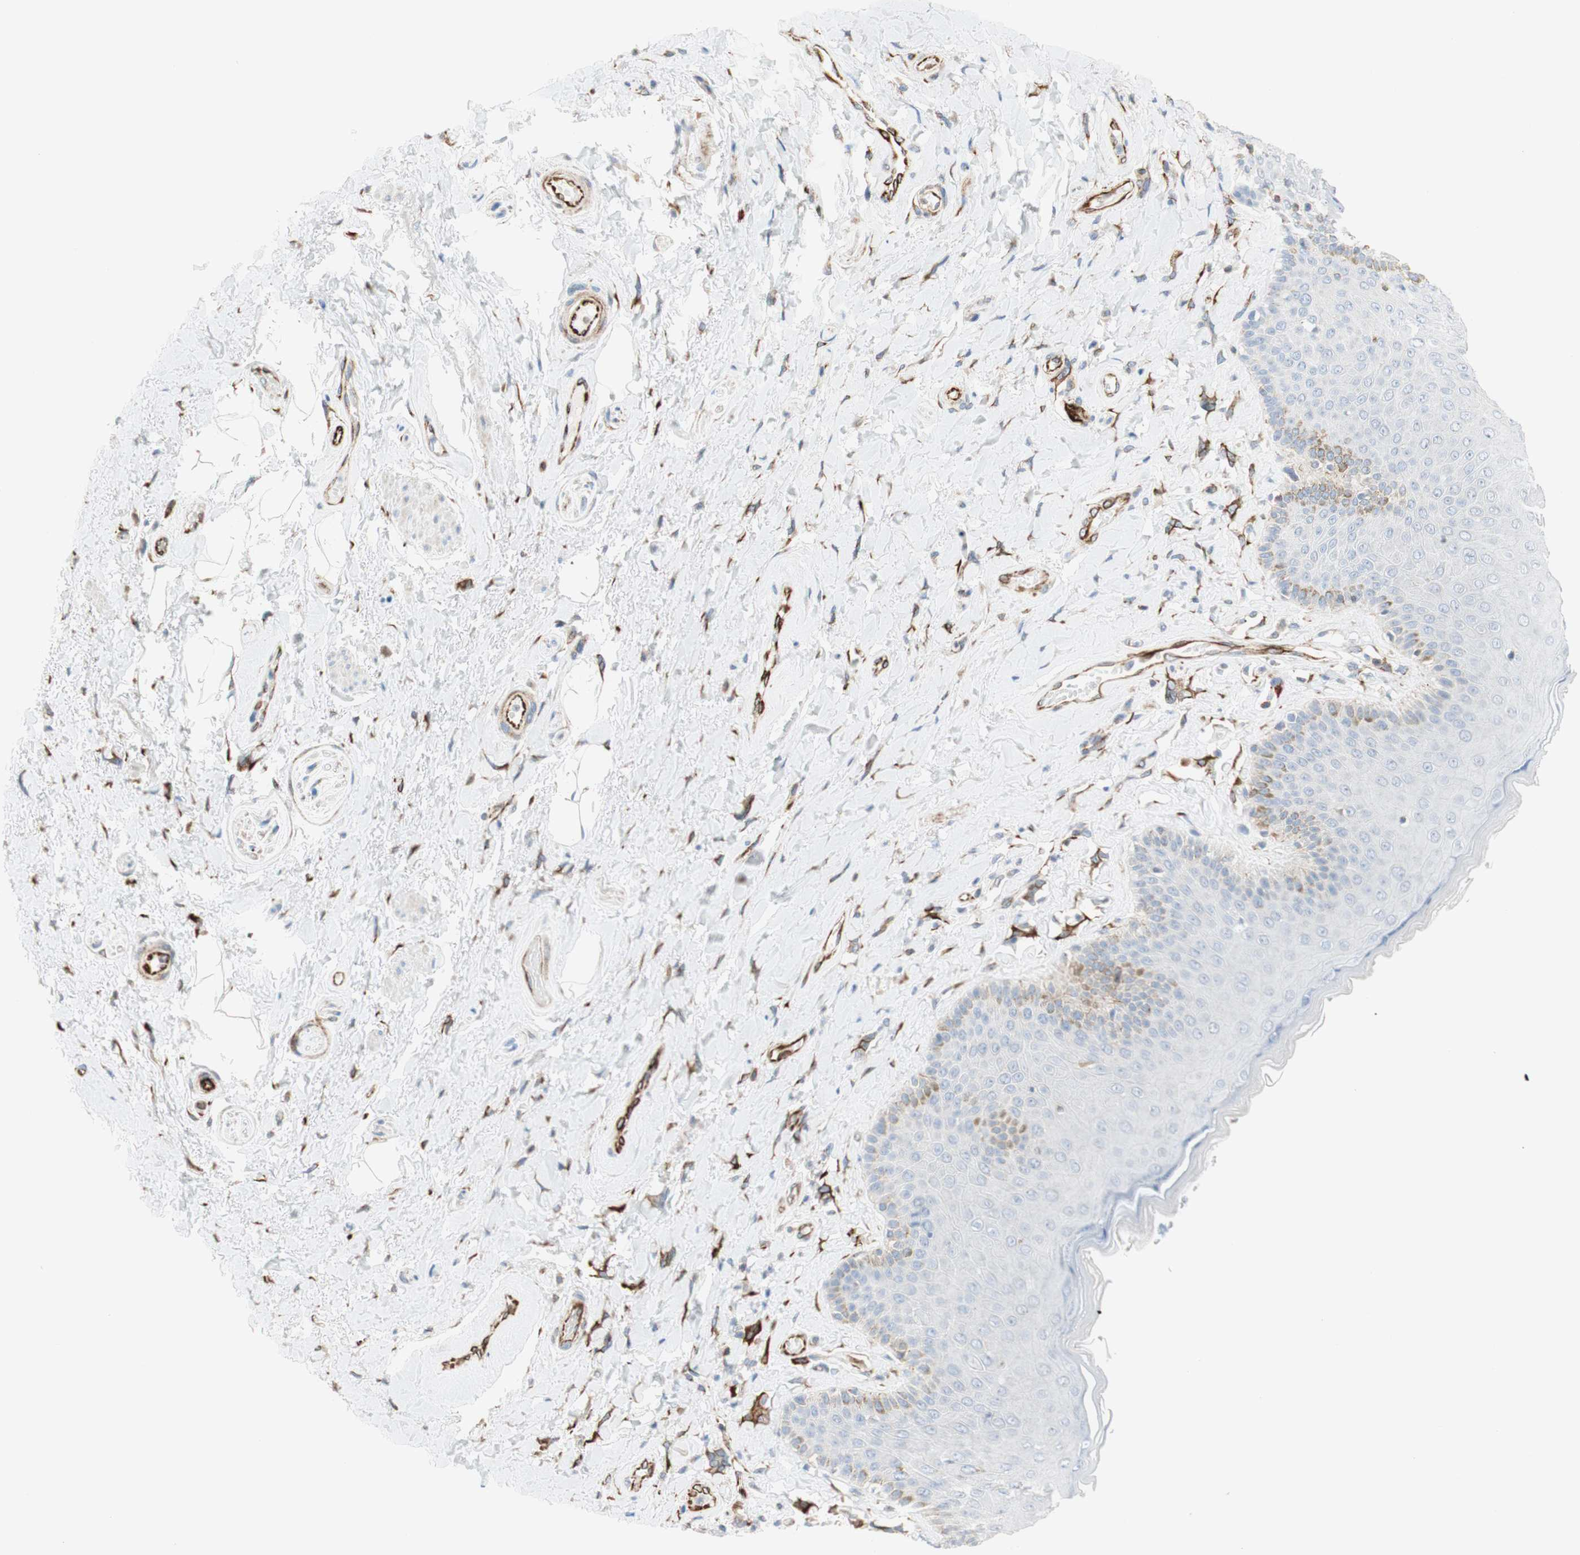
{"staining": {"intensity": "weak", "quantity": "<25%", "location": "cytoplasmic/membranous"}, "tissue": "skin", "cell_type": "Epidermal cells", "image_type": "normal", "snomed": [{"axis": "morphology", "description": "Normal tissue, NOS"}, {"axis": "topography", "description": "Anal"}], "caption": "High magnification brightfield microscopy of unremarkable skin stained with DAB (brown) and counterstained with hematoxylin (blue): epidermal cells show no significant staining.", "gene": "POU2AF1", "patient": {"sex": "male", "age": 69}}